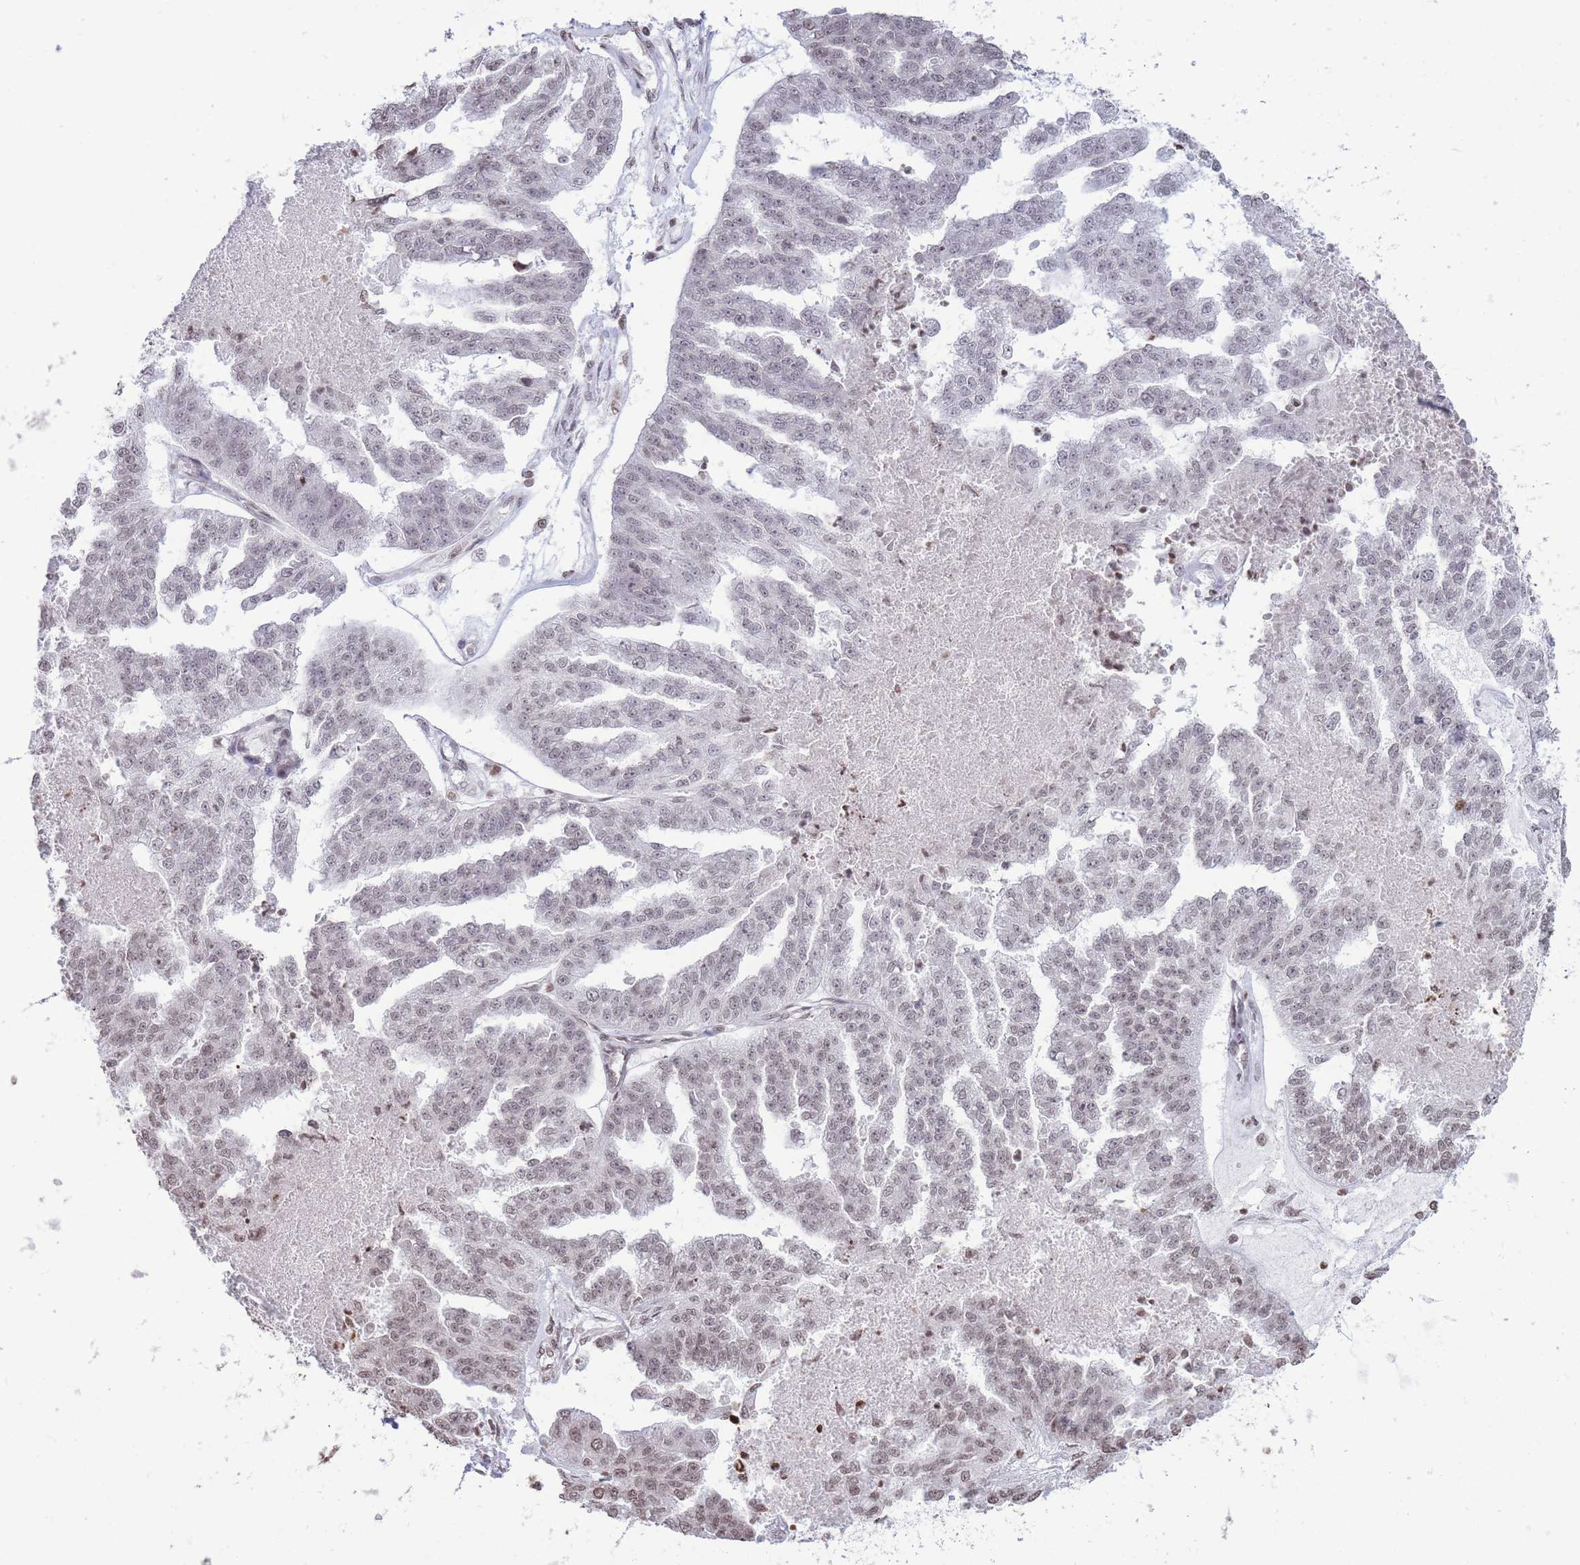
{"staining": {"intensity": "weak", "quantity": "25%-75%", "location": "nuclear"}, "tissue": "ovarian cancer", "cell_type": "Tumor cells", "image_type": "cancer", "snomed": [{"axis": "morphology", "description": "Cystadenocarcinoma, serous, NOS"}, {"axis": "topography", "description": "Ovary"}], "caption": "Ovarian serous cystadenocarcinoma stained with a protein marker demonstrates weak staining in tumor cells.", "gene": "SHISAL1", "patient": {"sex": "female", "age": 58}}